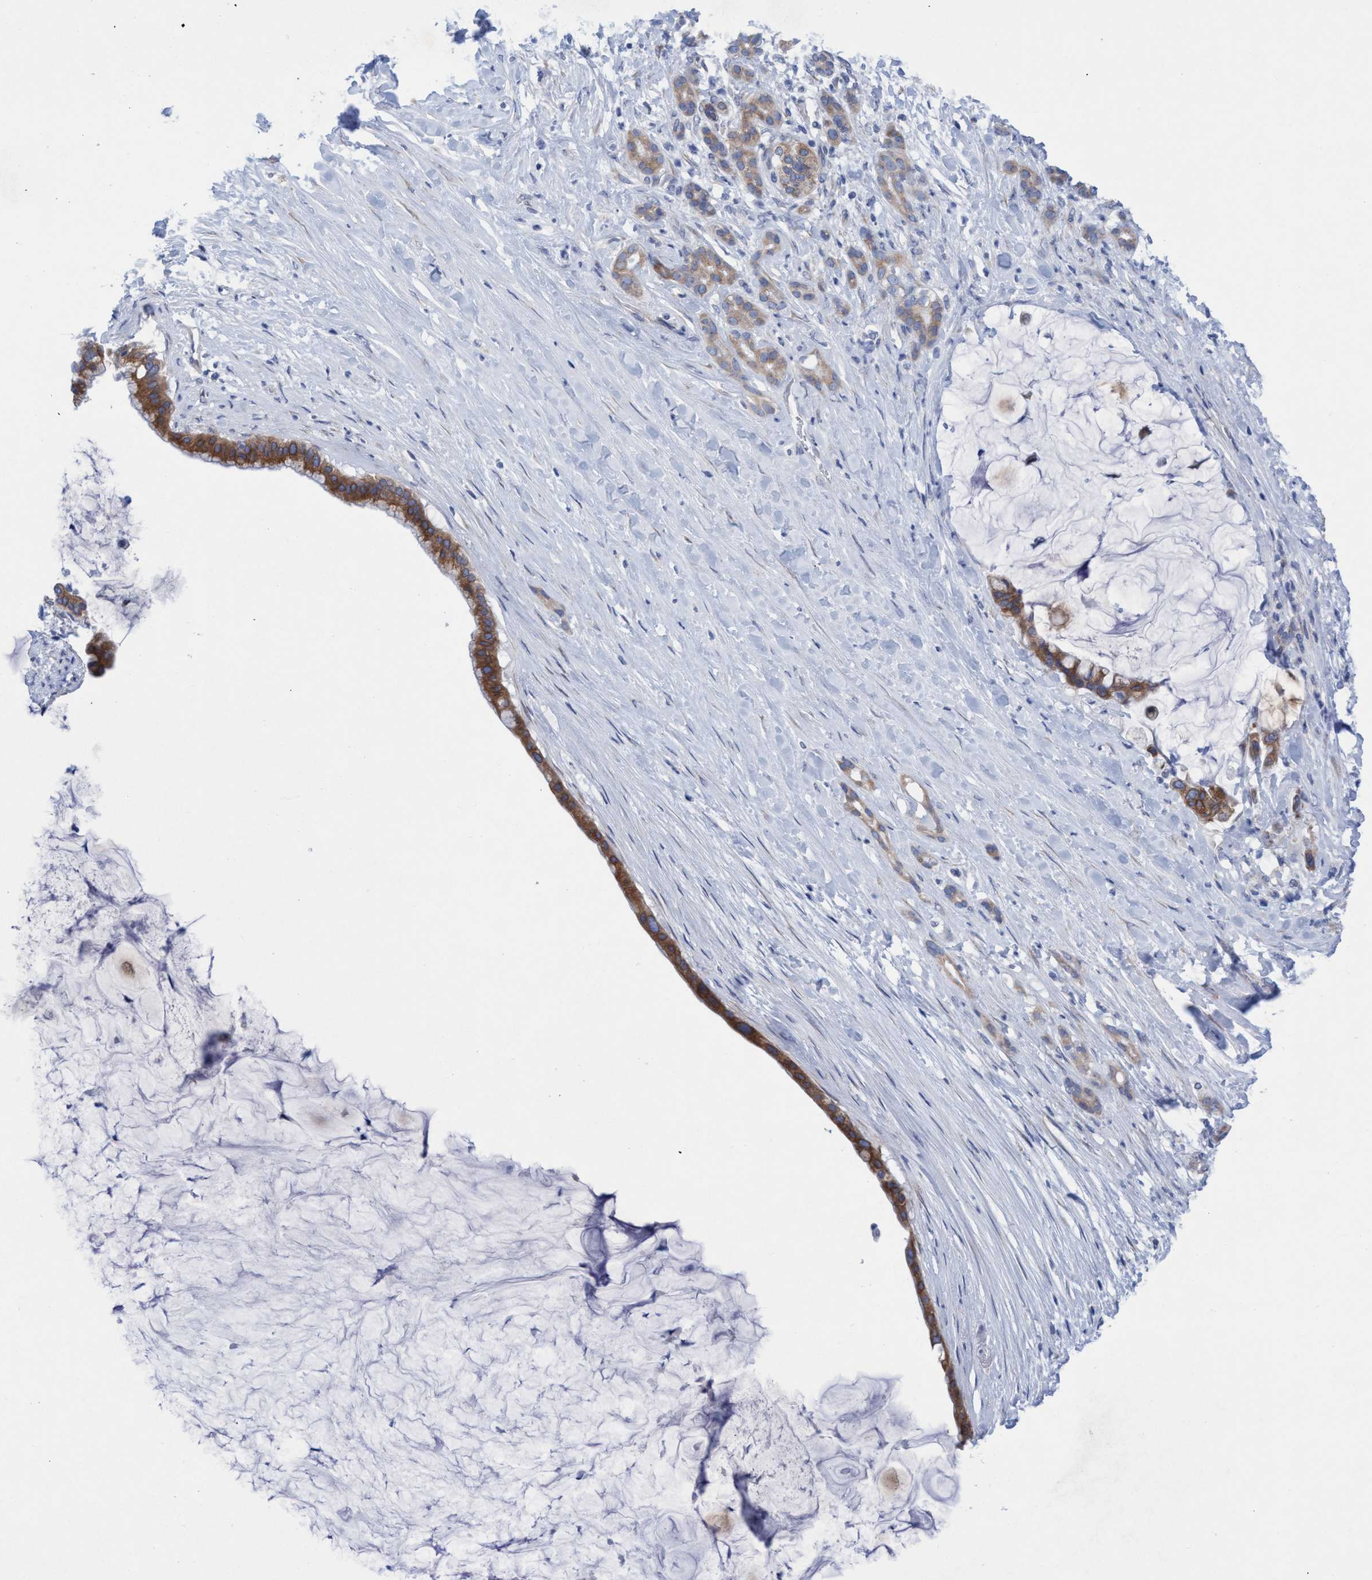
{"staining": {"intensity": "moderate", "quantity": ">75%", "location": "cytoplasmic/membranous"}, "tissue": "pancreatic cancer", "cell_type": "Tumor cells", "image_type": "cancer", "snomed": [{"axis": "morphology", "description": "Adenocarcinoma, NOS"}, {"axis": "topography", "description": "Pancreas"}], "caption": "There is medium levels of moderate cytoplasmic/membranous positivity in tumor cells of pancreatic cancer, as demonstrated by immunohistochemical staining (brown color).", "gene": "RSAD1", "patient": {"sex": "male", "age": 41}}